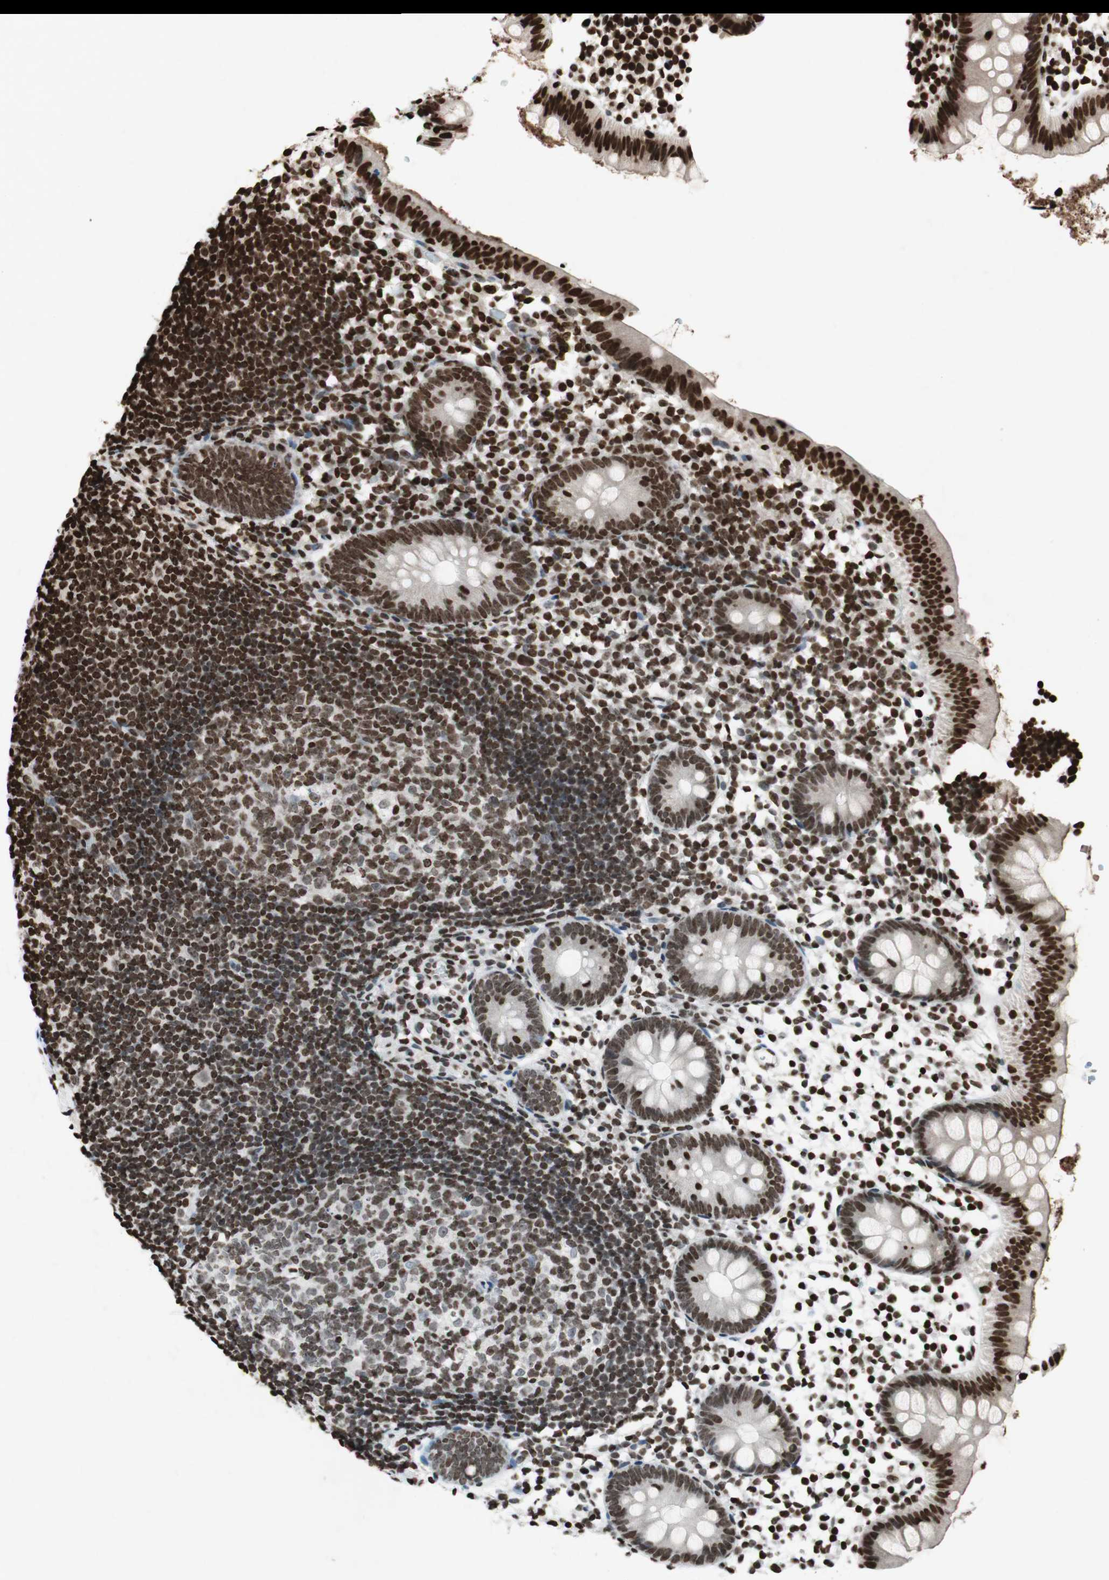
{"staining": {"intensity": "strong", "quantity": ">75%", "location": "nuclear"}, "tissue": "appendix", "cell_type": "Glandular cells", "image_type": "normal", "snomed": [{"axis": "morphology", "description": "Normal tissue, NOS"}, {"axis": "topography", "description": "Appendix"}], "caption": "Appendix stained with immunohistochemistry (IHC) demonstrates strong nuclear positivity in approximately >75% of glandular cells.", "gene": "NCOA3", "patient": {"sex": "female", "age": 20}}